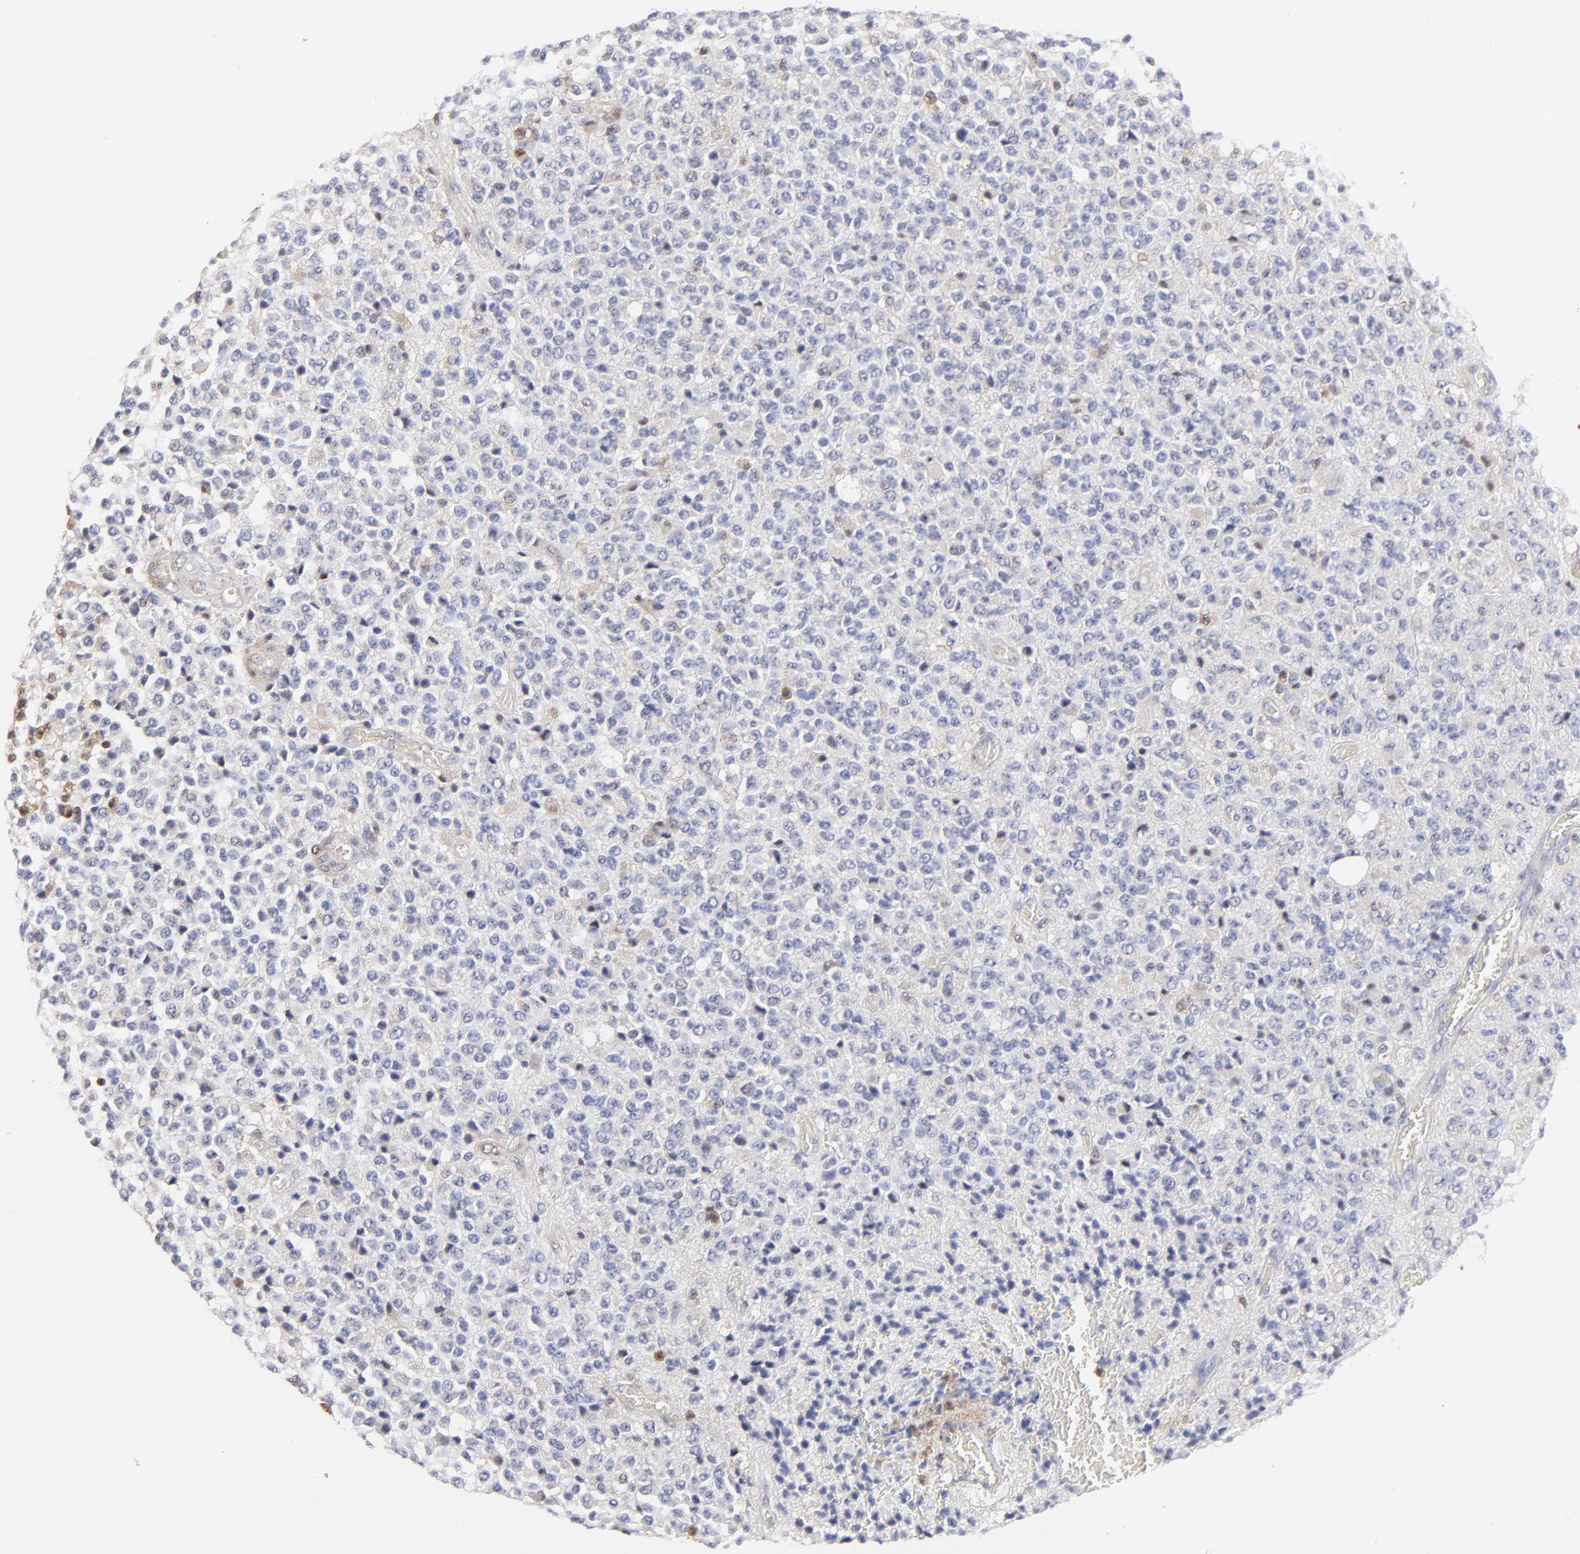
{"staining": {"intensity": "negative", "quantity": "none", "location": "none"}, "tissue": "glioma", "cell_type": "Tumor cells", "image_type": "cancer", "snomed": [{"axis": "morphology", "description": "Glioma, malignant, High grade"}, {"axis": "topography", "description": "pancreas cauda"}], "caption": "DAB immunohistochemical staining of human malignant high-grade glioma demonstrates no significant expression in tumor cells.", "gene": "CASP3", "patient": {"sex": "male", "age": 60}}